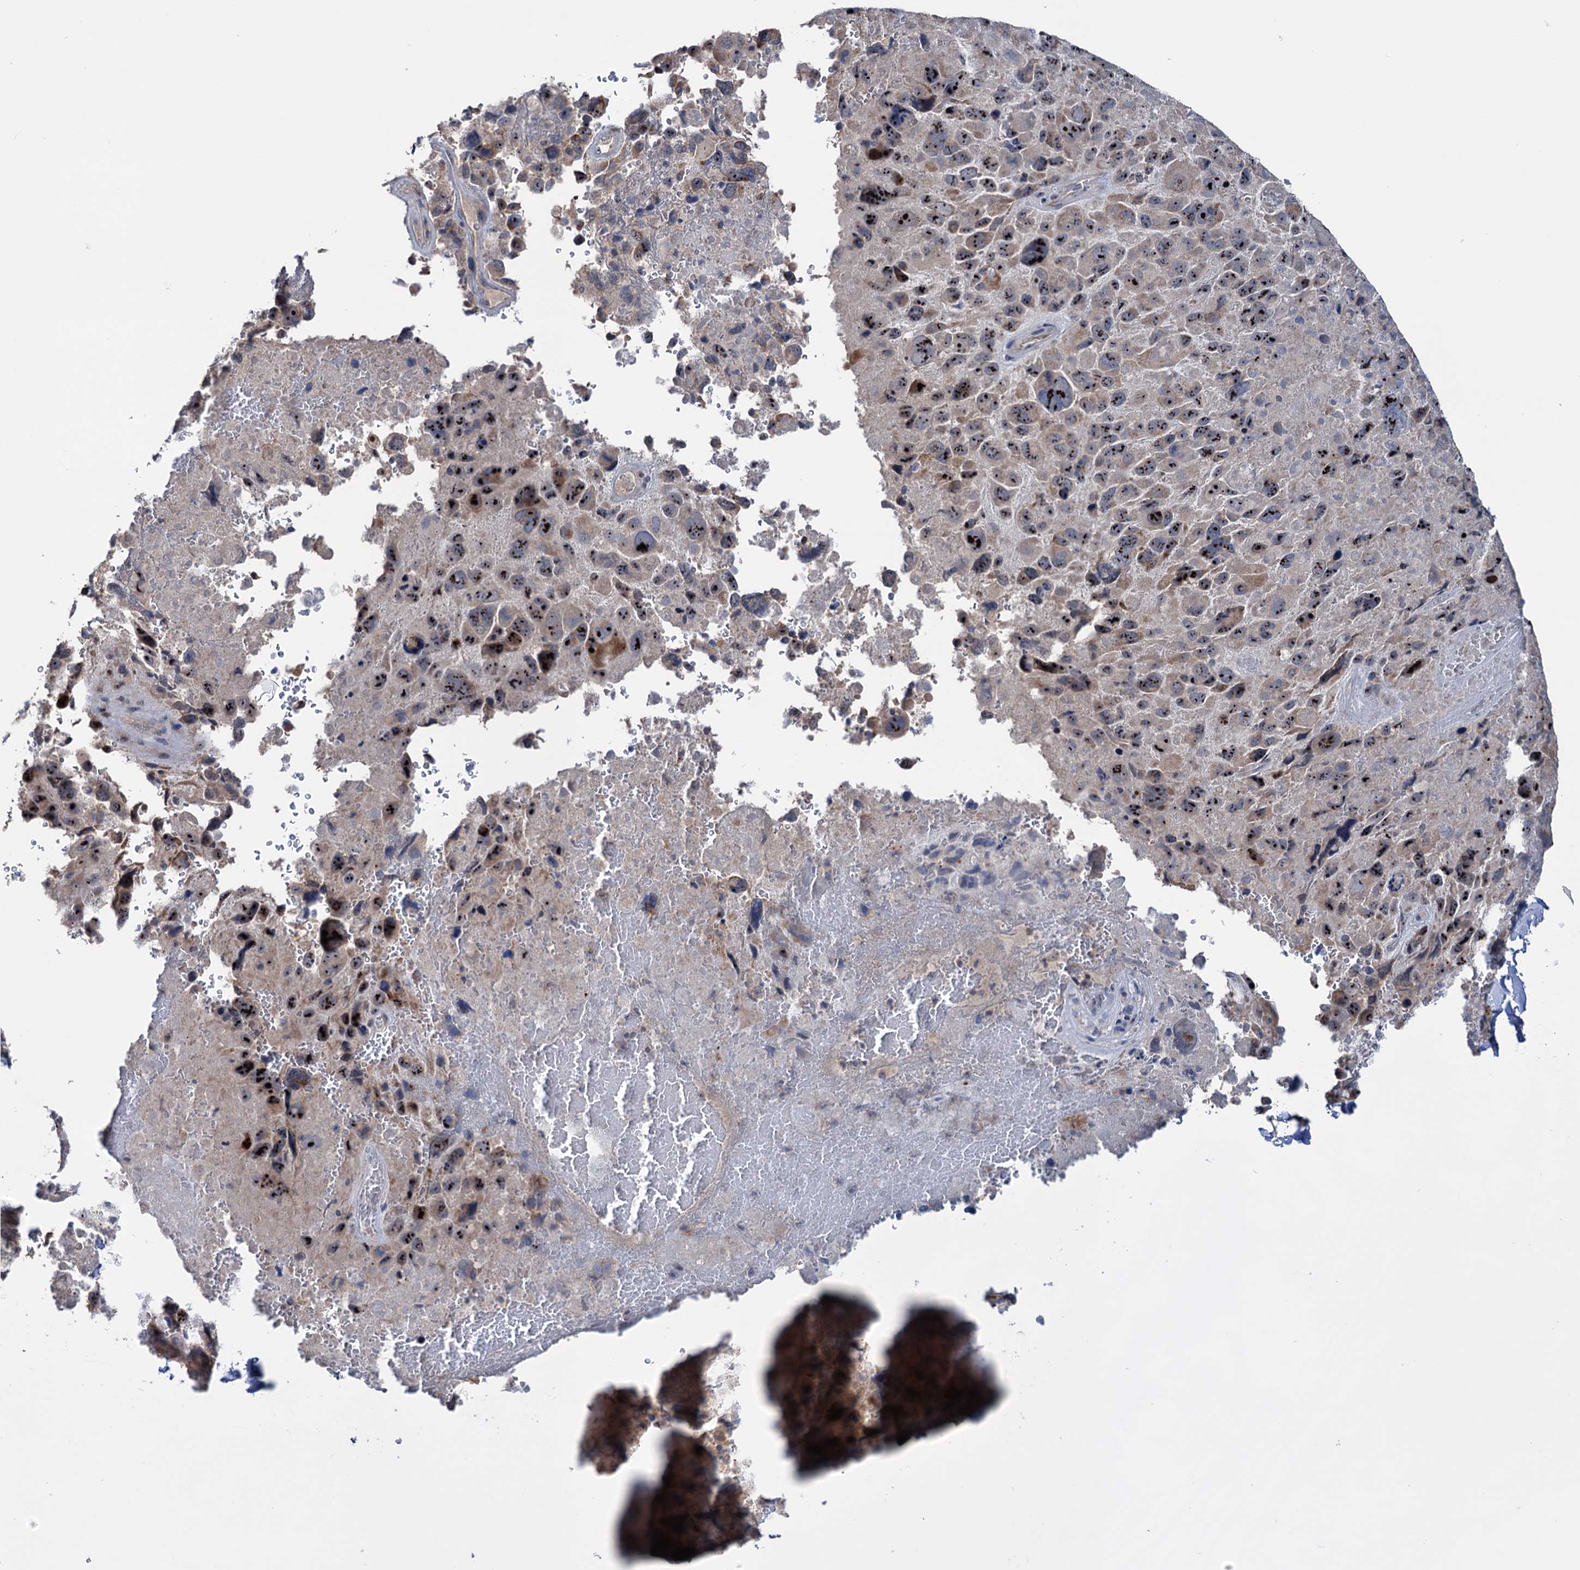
{"staining": {"intensity": "strong", "quantity": "25%-75%", "location": "cytoplasmic/membranous,nuclear"}, "tissue": "lung cancer", "cell_type": "Tumor cells", "image_type": "cancer", "snomed": [{"axis": "morphology", "description": "Adenocarcinoma, NOS"}, {"axis": "topography", "description": "Lung"}], "caption": "Lung cancer stained with DAB (3,3'-diaminobenzidine) IHC exhibits high levels of strong cytoplasmic/membranous and nuclear expression in about 25%-75% of tumor cells. (Stains: DAB (3,3'-diaminobenzidine) in brown, nuclei in blue, Microscopy: brightfield microscopy at high magnification).", "gene": "HTR3B", "patient": {"sex": "male", "age": 67}}